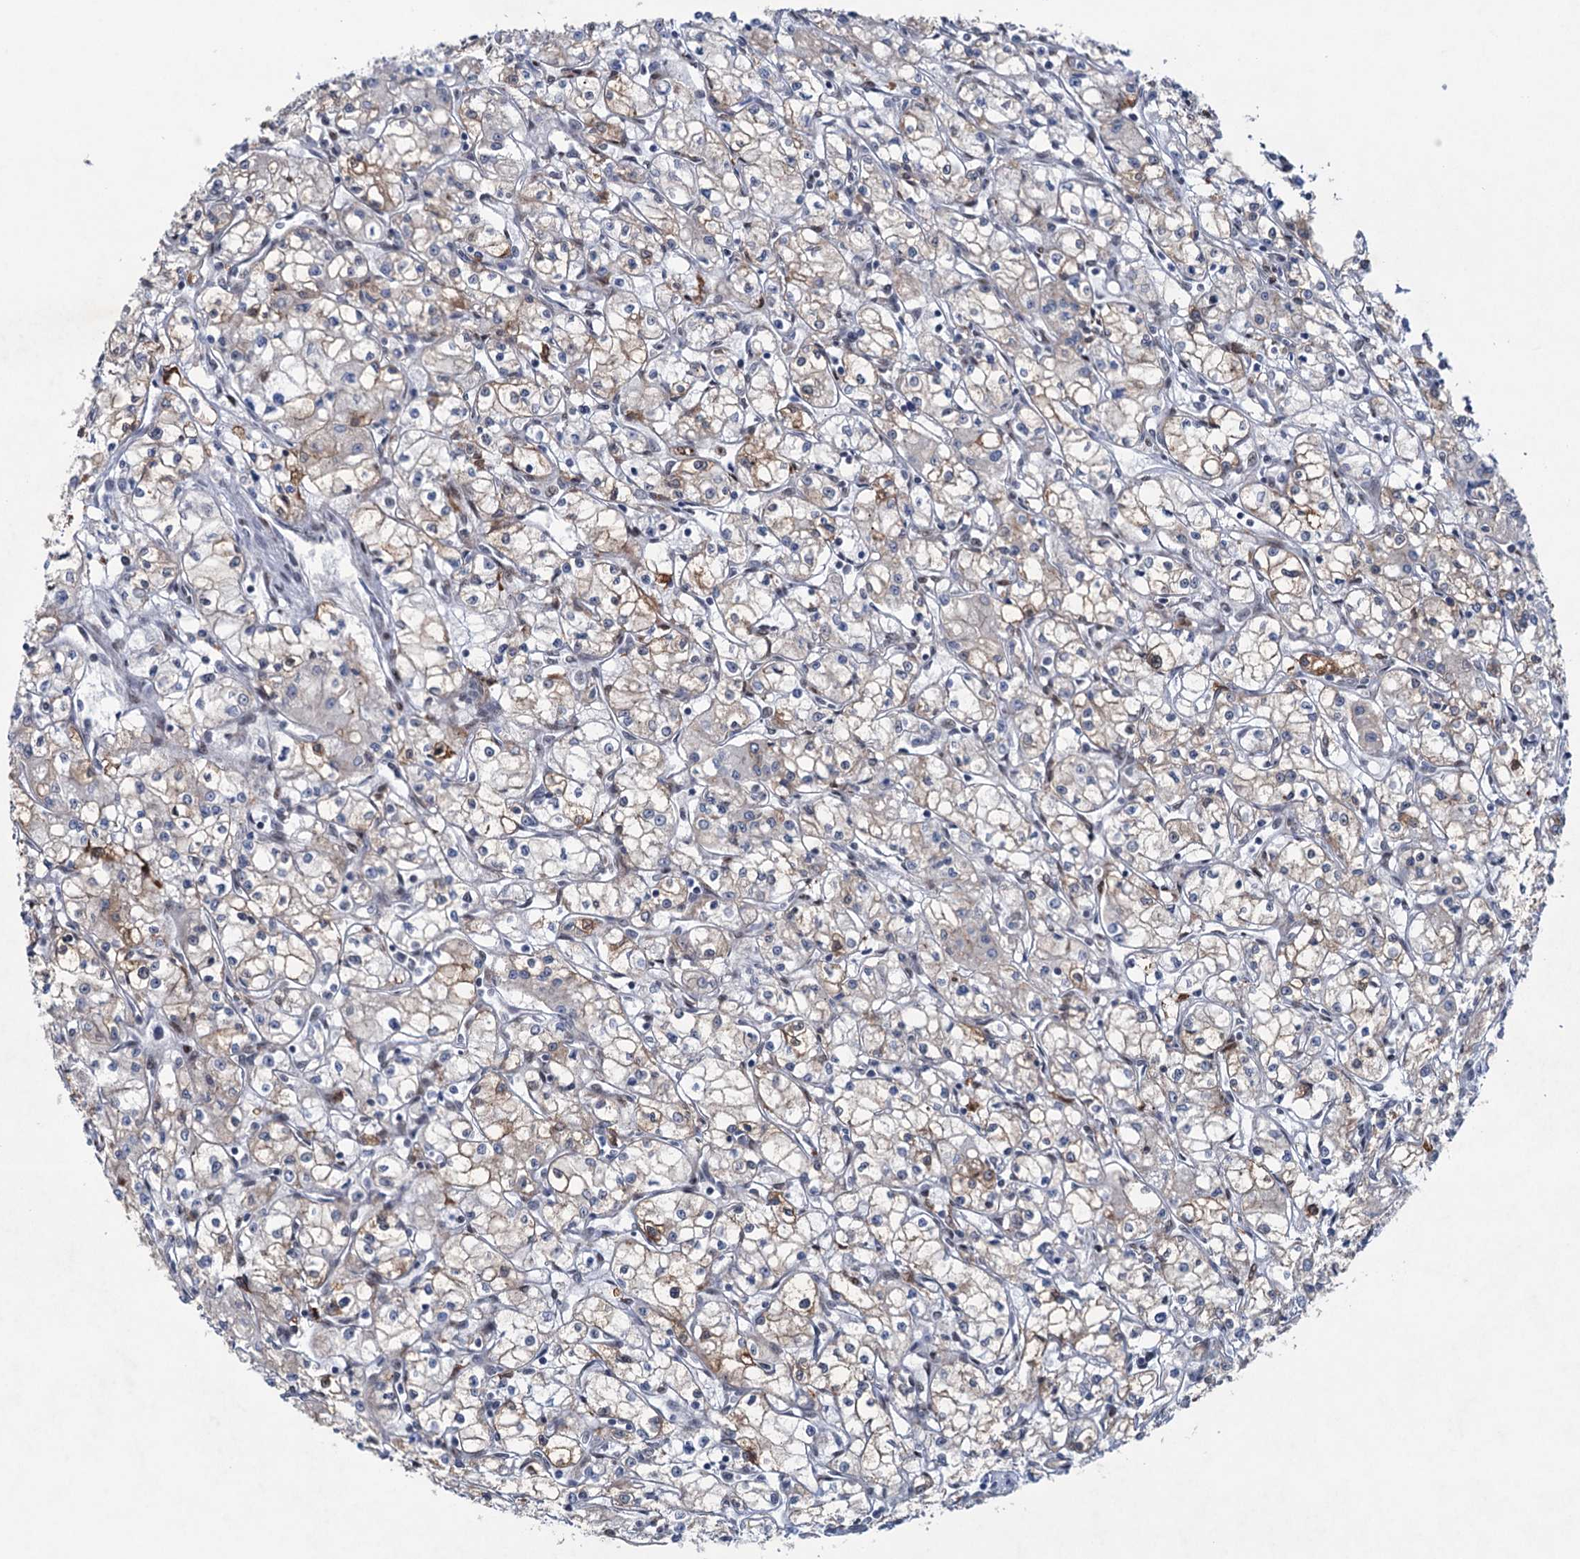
{"staining": {"intensity": "weak", "quantity": "25%-75%", "location": "cytoplasmic/membranous"}, "tissue": "renal cancer", "cell_type": "Tumor cells", "image_type": "cancer", "snomed": [{"axis": "morphology", "description": "Adenocarcinoma, NOS"}, {"axis": "topography", "description": "Kidney"}], "caption": "This image displays immunohistochemistry (IHC) staining of adenocarcinoma (renal), with low weak cytoplasmic/membranous expression in approximately 25%-75% of tumor cells.", "gene": "FAM53A", "patient": {"sex": "male", "age": 59}}